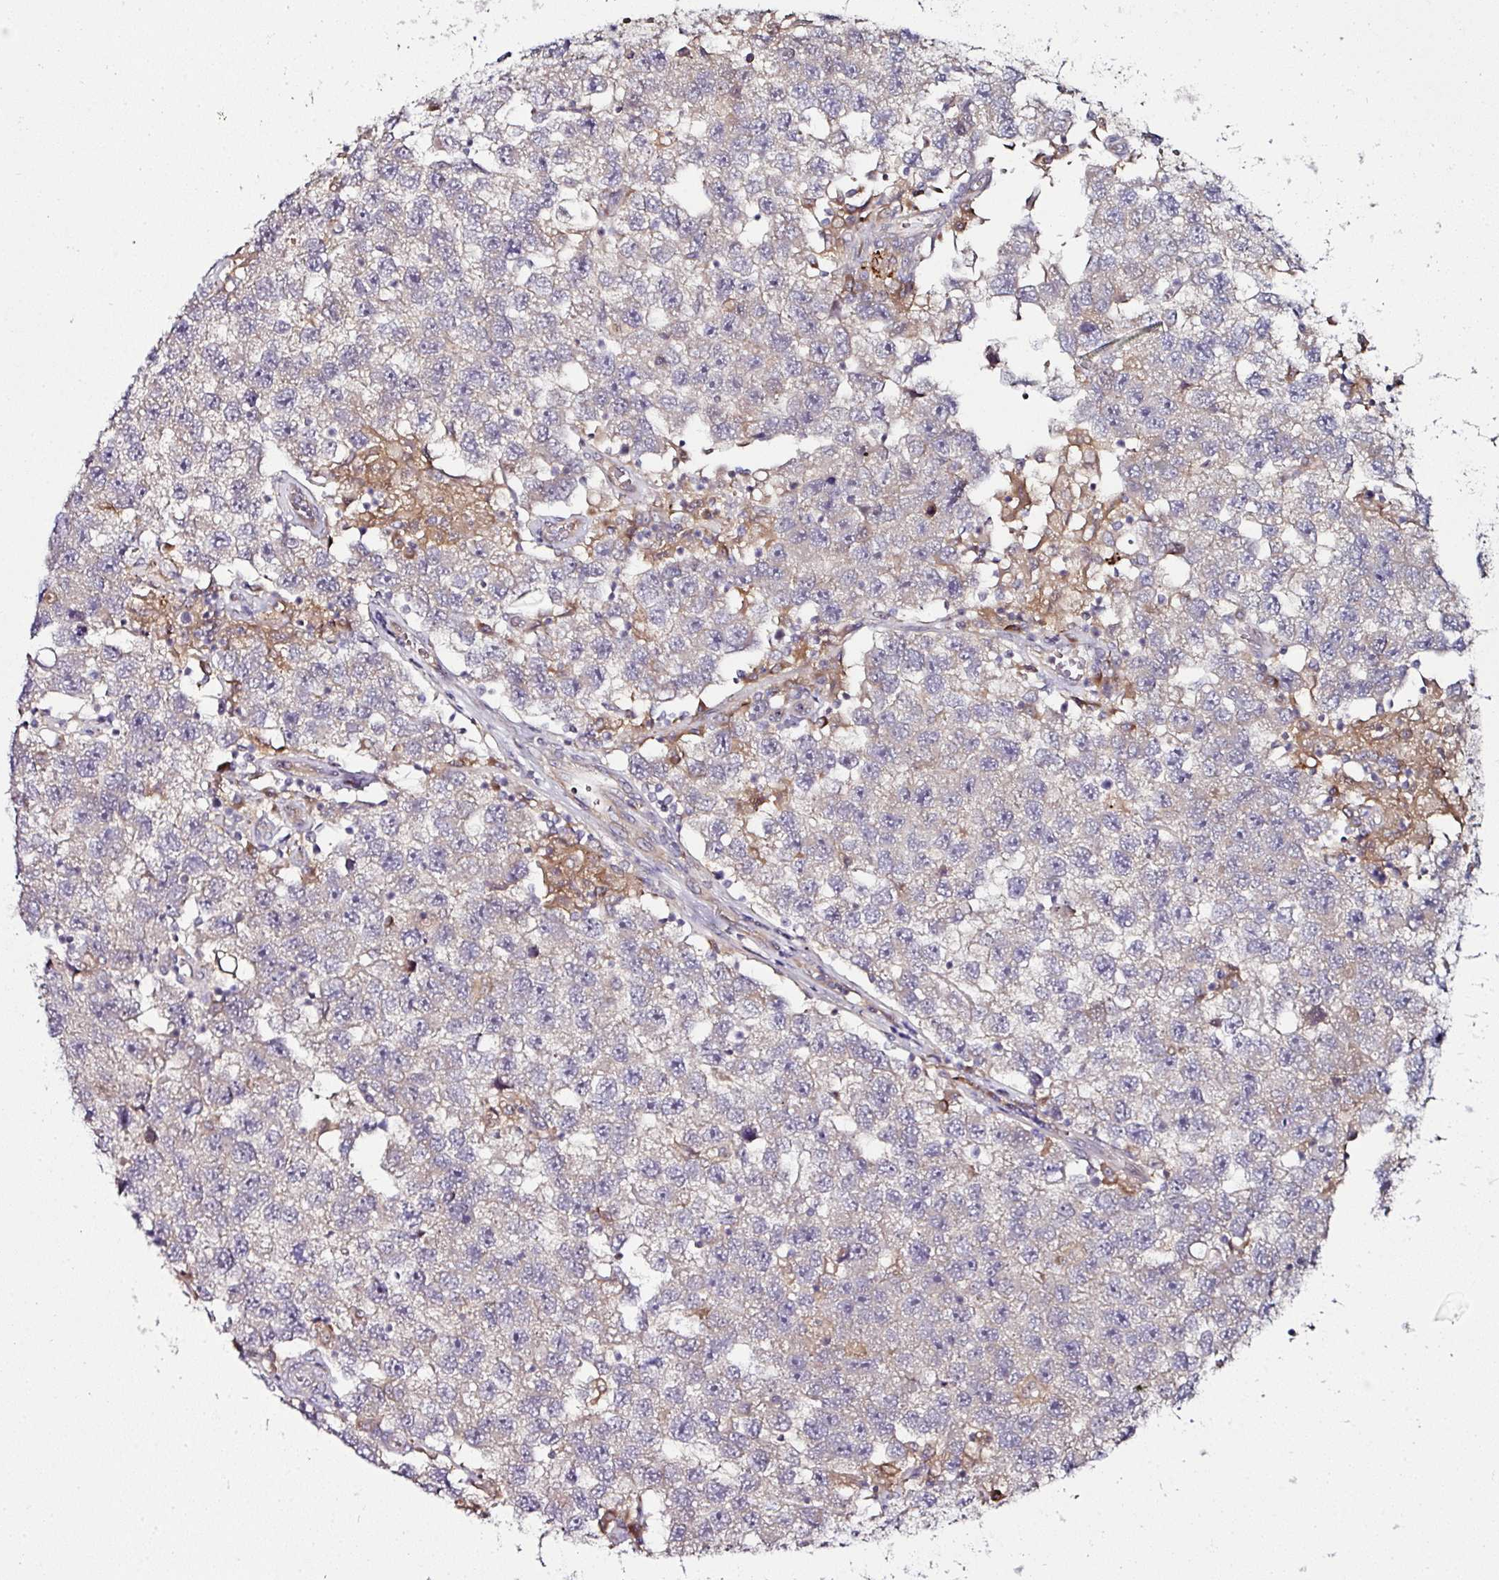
{"staining": {"intensity": "negative", "quantity": "none", "location": "none"}, "tissue": "testis cancer", "cell_type": "Tumor cells", "image_type": "cancer", "snomed": [{"axis": "morphology", "description": "Seminoma, NOS"}, {"axis": "topography", "description": "Testis"}], "caption": "Micrograph shows no significant protein positivity in tumor cells of testis cancer (seminoma).", "gene": "CTDSP2", "patient": {"sex": "male", "age": 26}}